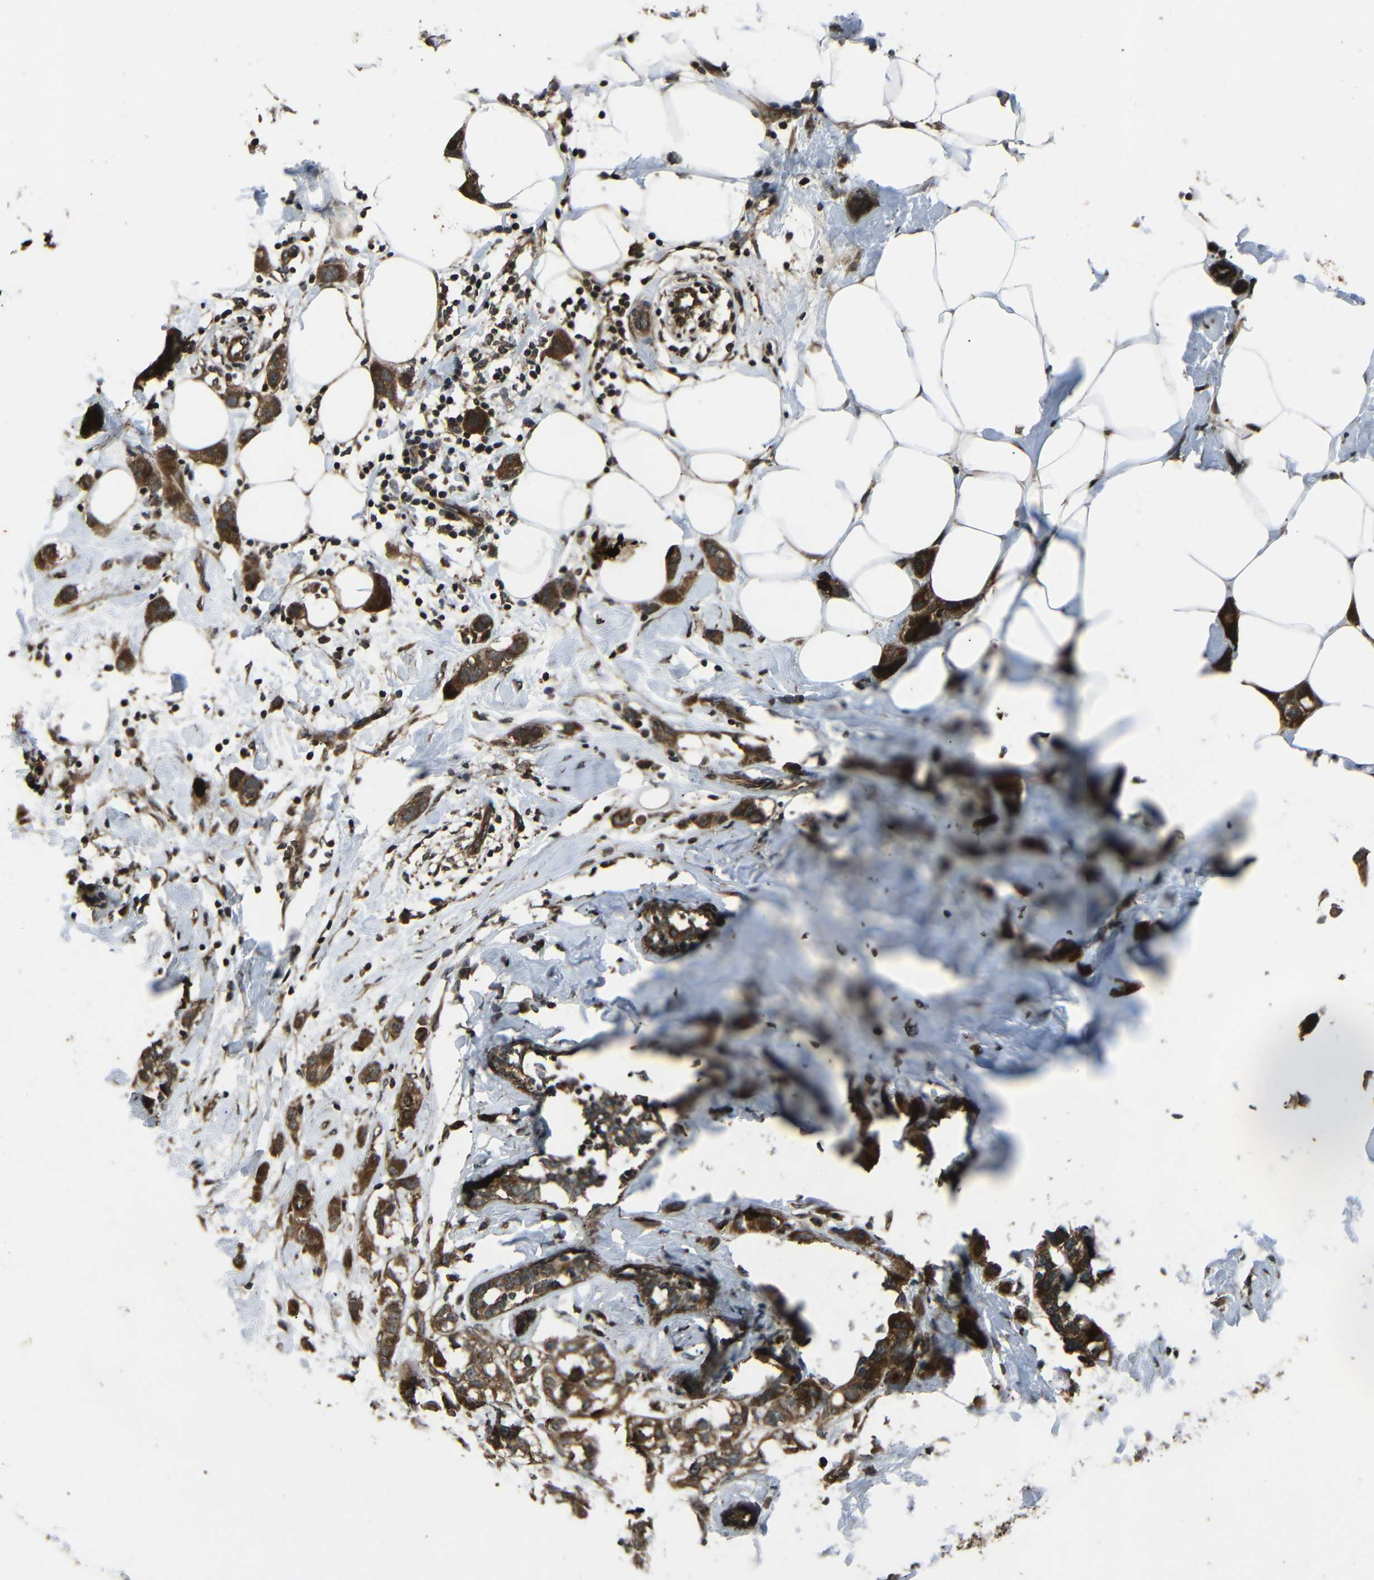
{"staining": {"intensity": "strong", "quantity": ">75%", "location": "cytoplasmic/membranous"}, "tissue": "breast cancer", "cell_type": "Tumor cells", "image_type": "cancer", "snomed": [{"axis": "morphology", "description": "Normal tissue, NOS"}, {"axis": "morphology", "description": "Duct carcinoma"}, {"axis": "topography", "description": "Breast"}], "caption": "Immunohistochemical staining of breast cancer (infiltrating ductal carcinoma) demonstrates strong cytoplasmic/membranous protein expression in approximately >75% of tumor cells.", "gene": "PLK2", "patient": {"sex": "female", "age": 50}}